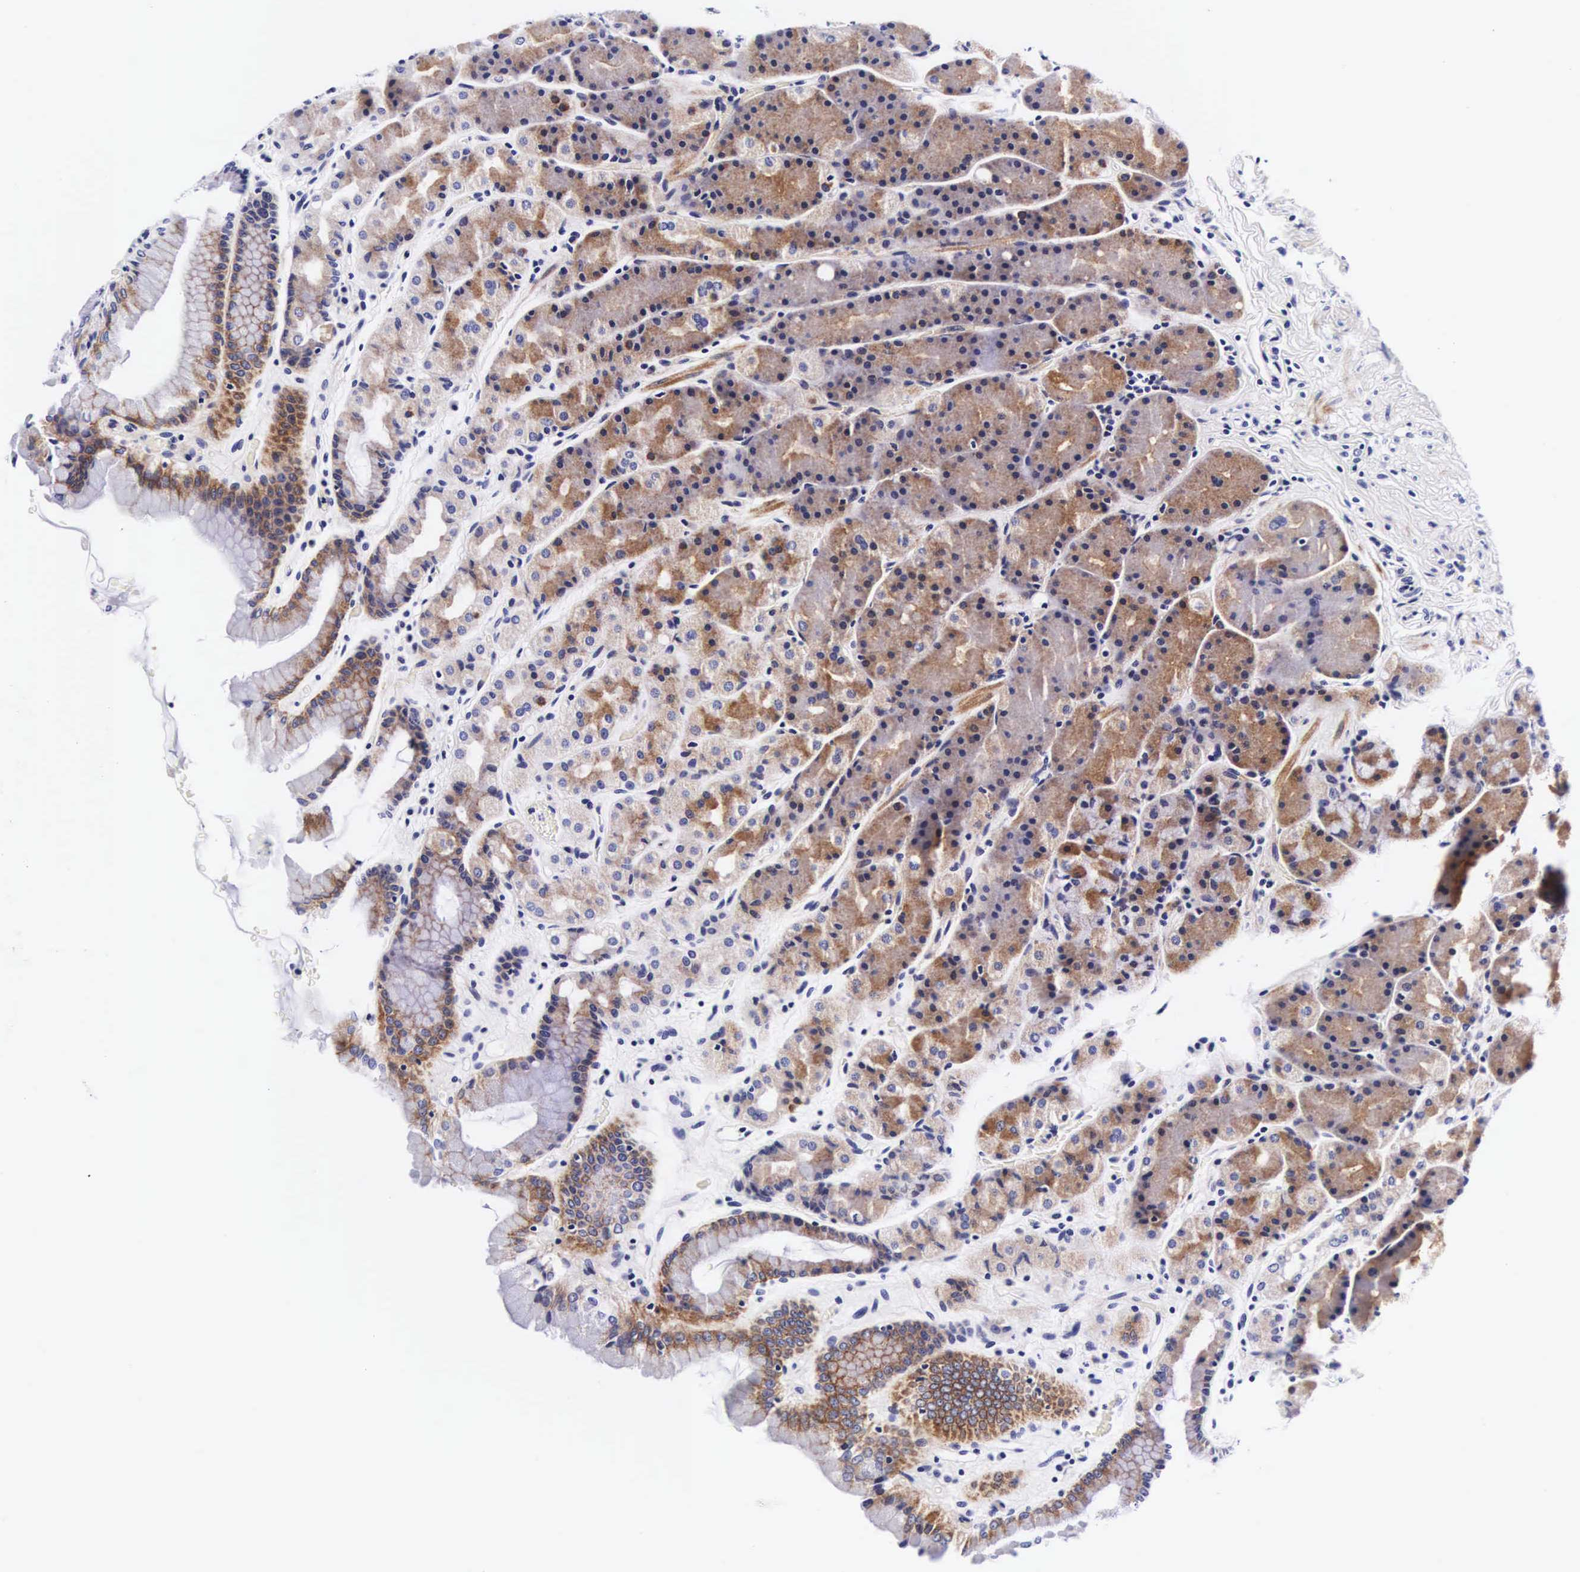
{"staining": {"intensity": "moderate", "quantity": ">75%", "location": "cytoplasmic/membranous"}, "tissue": "stomach", "cell_type": "Glandular cells", "image_type": "normal", "snomed": [{"axis": "morphology", "description": "Normal tissue, NOS"}, {"axis": "topography", "description": "Stomach, upper"}], "caption": "Immunohistochemical staining of unremarkable stomach displays >75% levels of moderate cytoplasmic/membranous protein expression in about >75% of glandular cells. The staining is performed using DAB brown chromogen to label protein expression. The nuclei are counter-stained blue using hematoxylin.", "gene": "UPRT", "patient": {"sex": "male", "age": 72}}